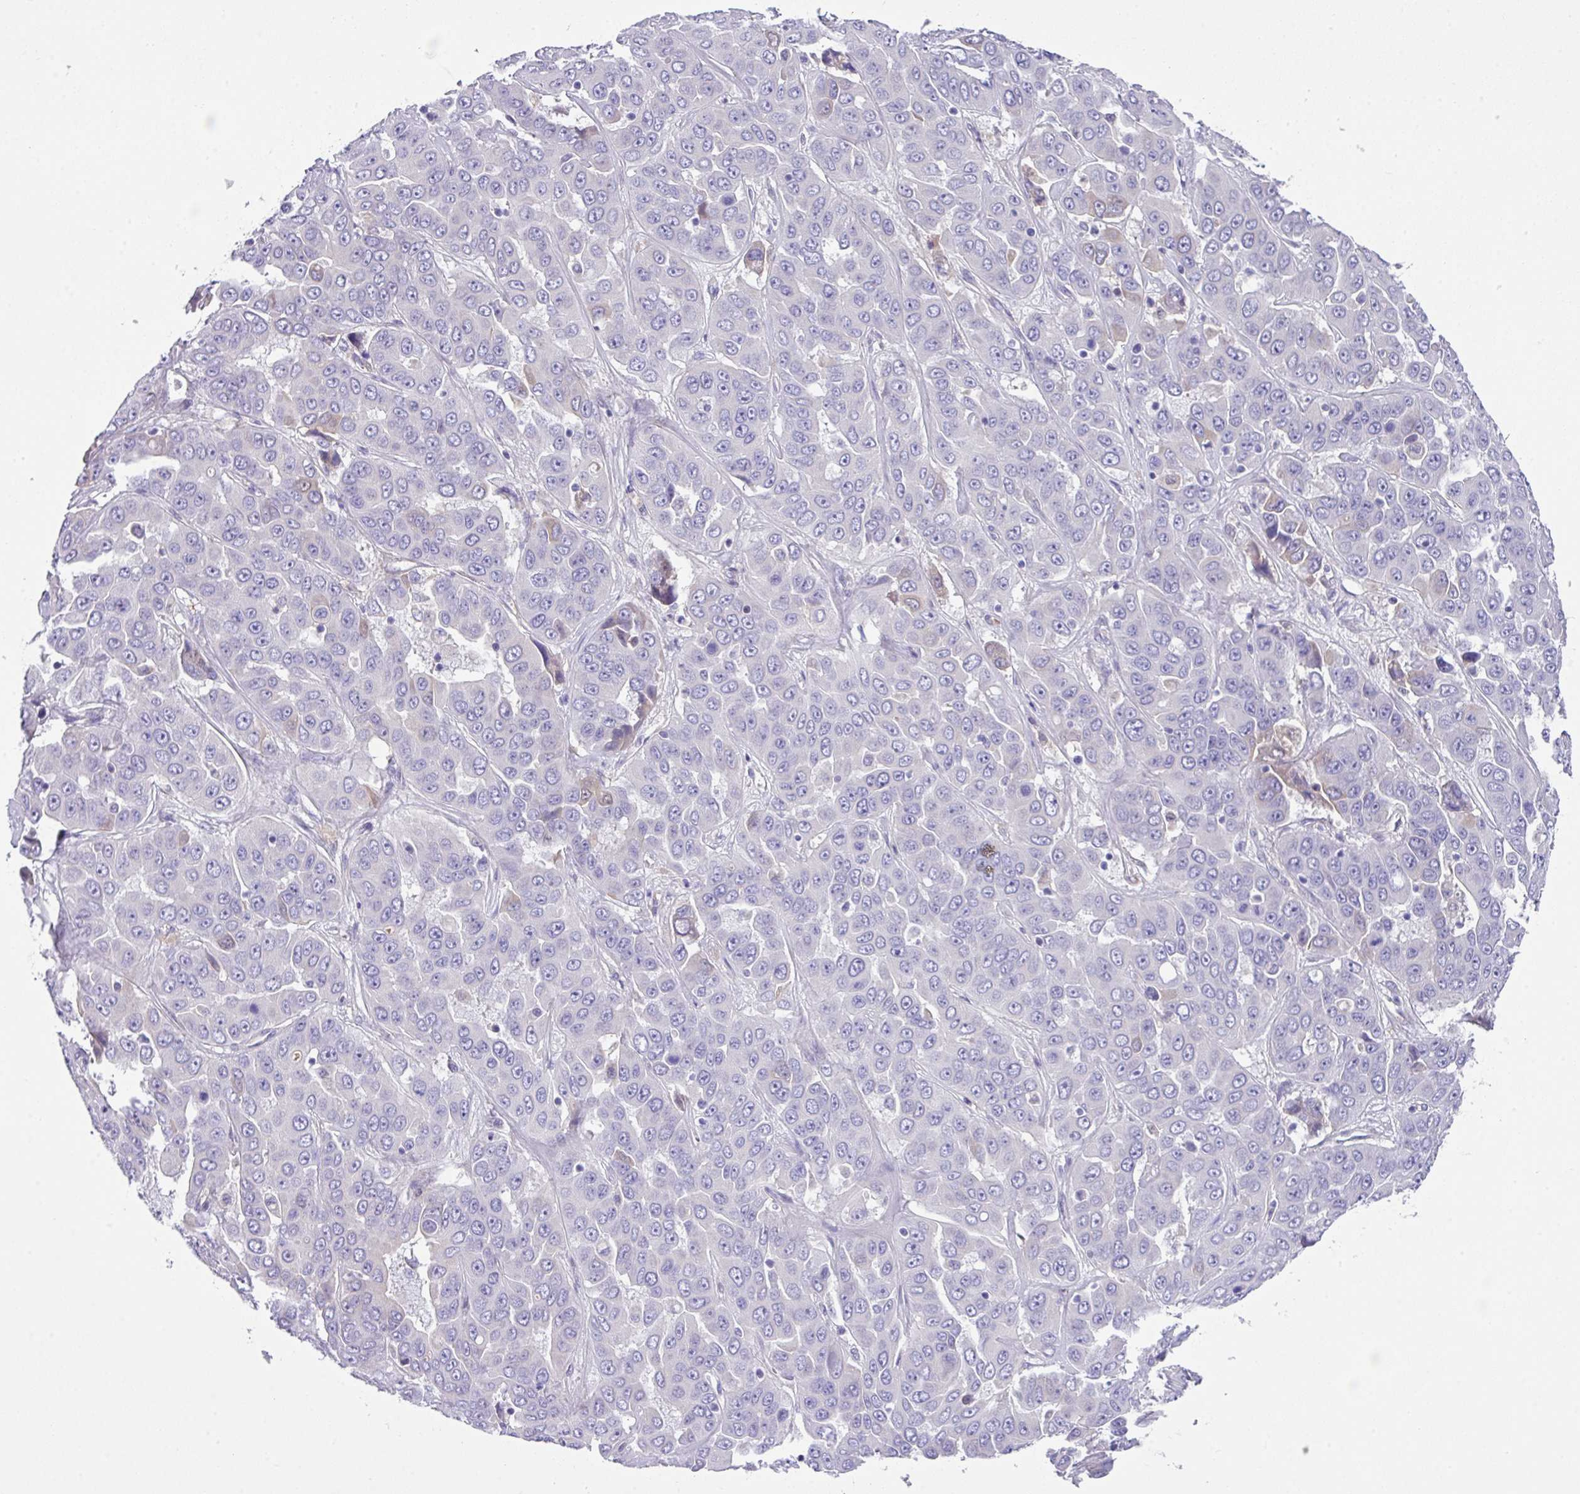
{"staining": {"intensity": "negative", "quantity": "none", "location": "none"}, "tissue": "liver cancer", "cell_type": "Tumor cells", "image_type": "cancer", "snomed": [{"axis": "morphology", "description": "Cholangiocarcinoma"}, {"axis": "topography", "description": "Liver"}], "caption": "A high-resolution photomicrograph shows IHC staining of cholangiocarcinoma (liver), which shows no significant staining in tumor cells.", "gene": "DNAL1", "patient": {"sex": "female", "age": 52}}